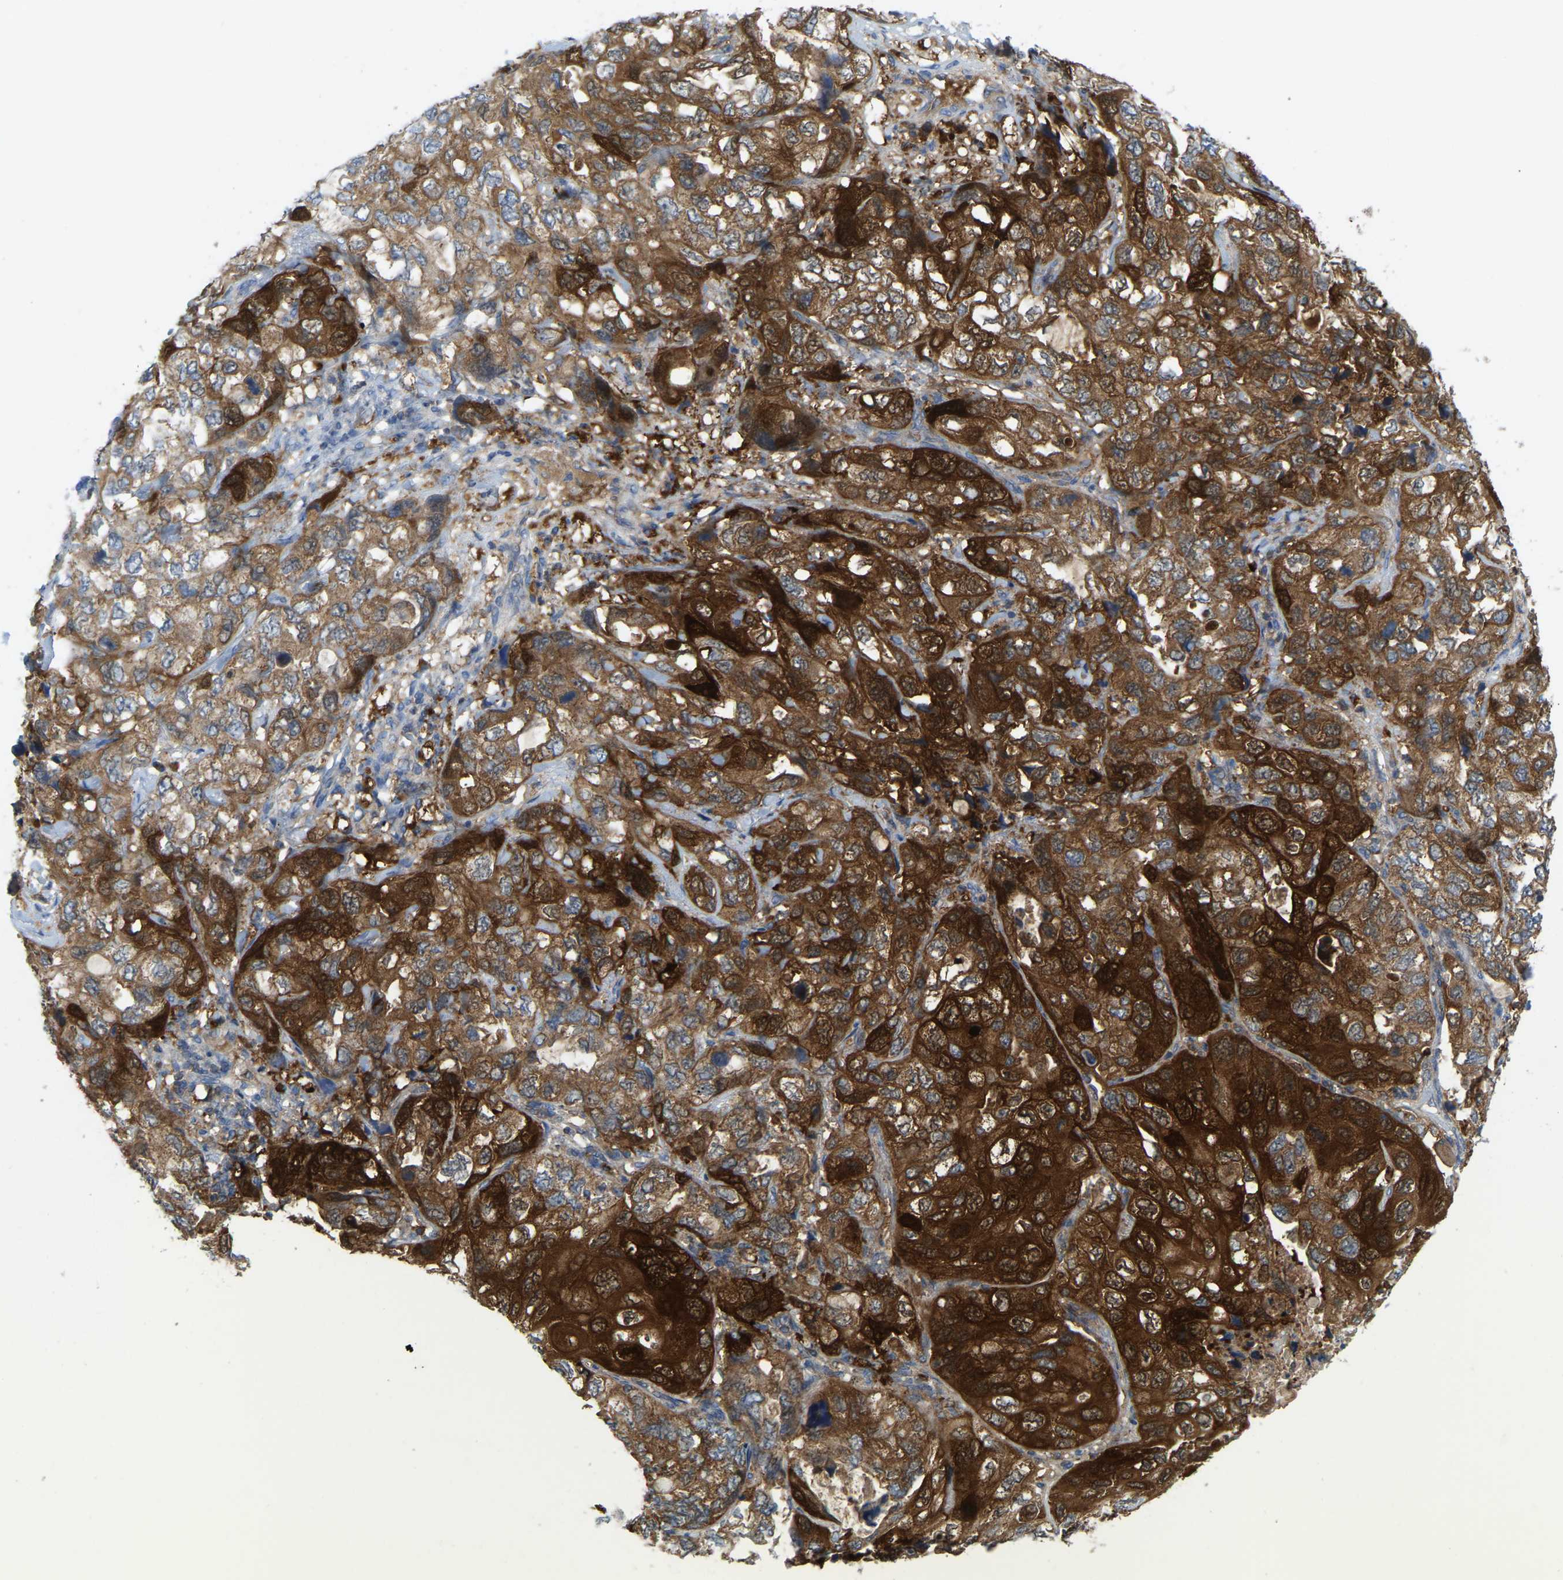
{"staining": {"intensity": "strong", "quantity": ">75%", "location": "cytoplasmic/membranous"}, "tissue": "lung cancer", "cell_type": "Tumor cells", "image_type": "cancer", "snomed": [{"axis": "morphology", "description": "Squamous cell carcinoma, NOS"}, {"axis": "topography", "description": "Lung"}], "caption": "Human lung squamous cell carcinoma stained with a brown dye reveals strong cytoplasmic/membranous positive expression in about >75% of tumor cells.", "gene": "SERPINB5", "patient": {"sex": "female", "age": 73}}